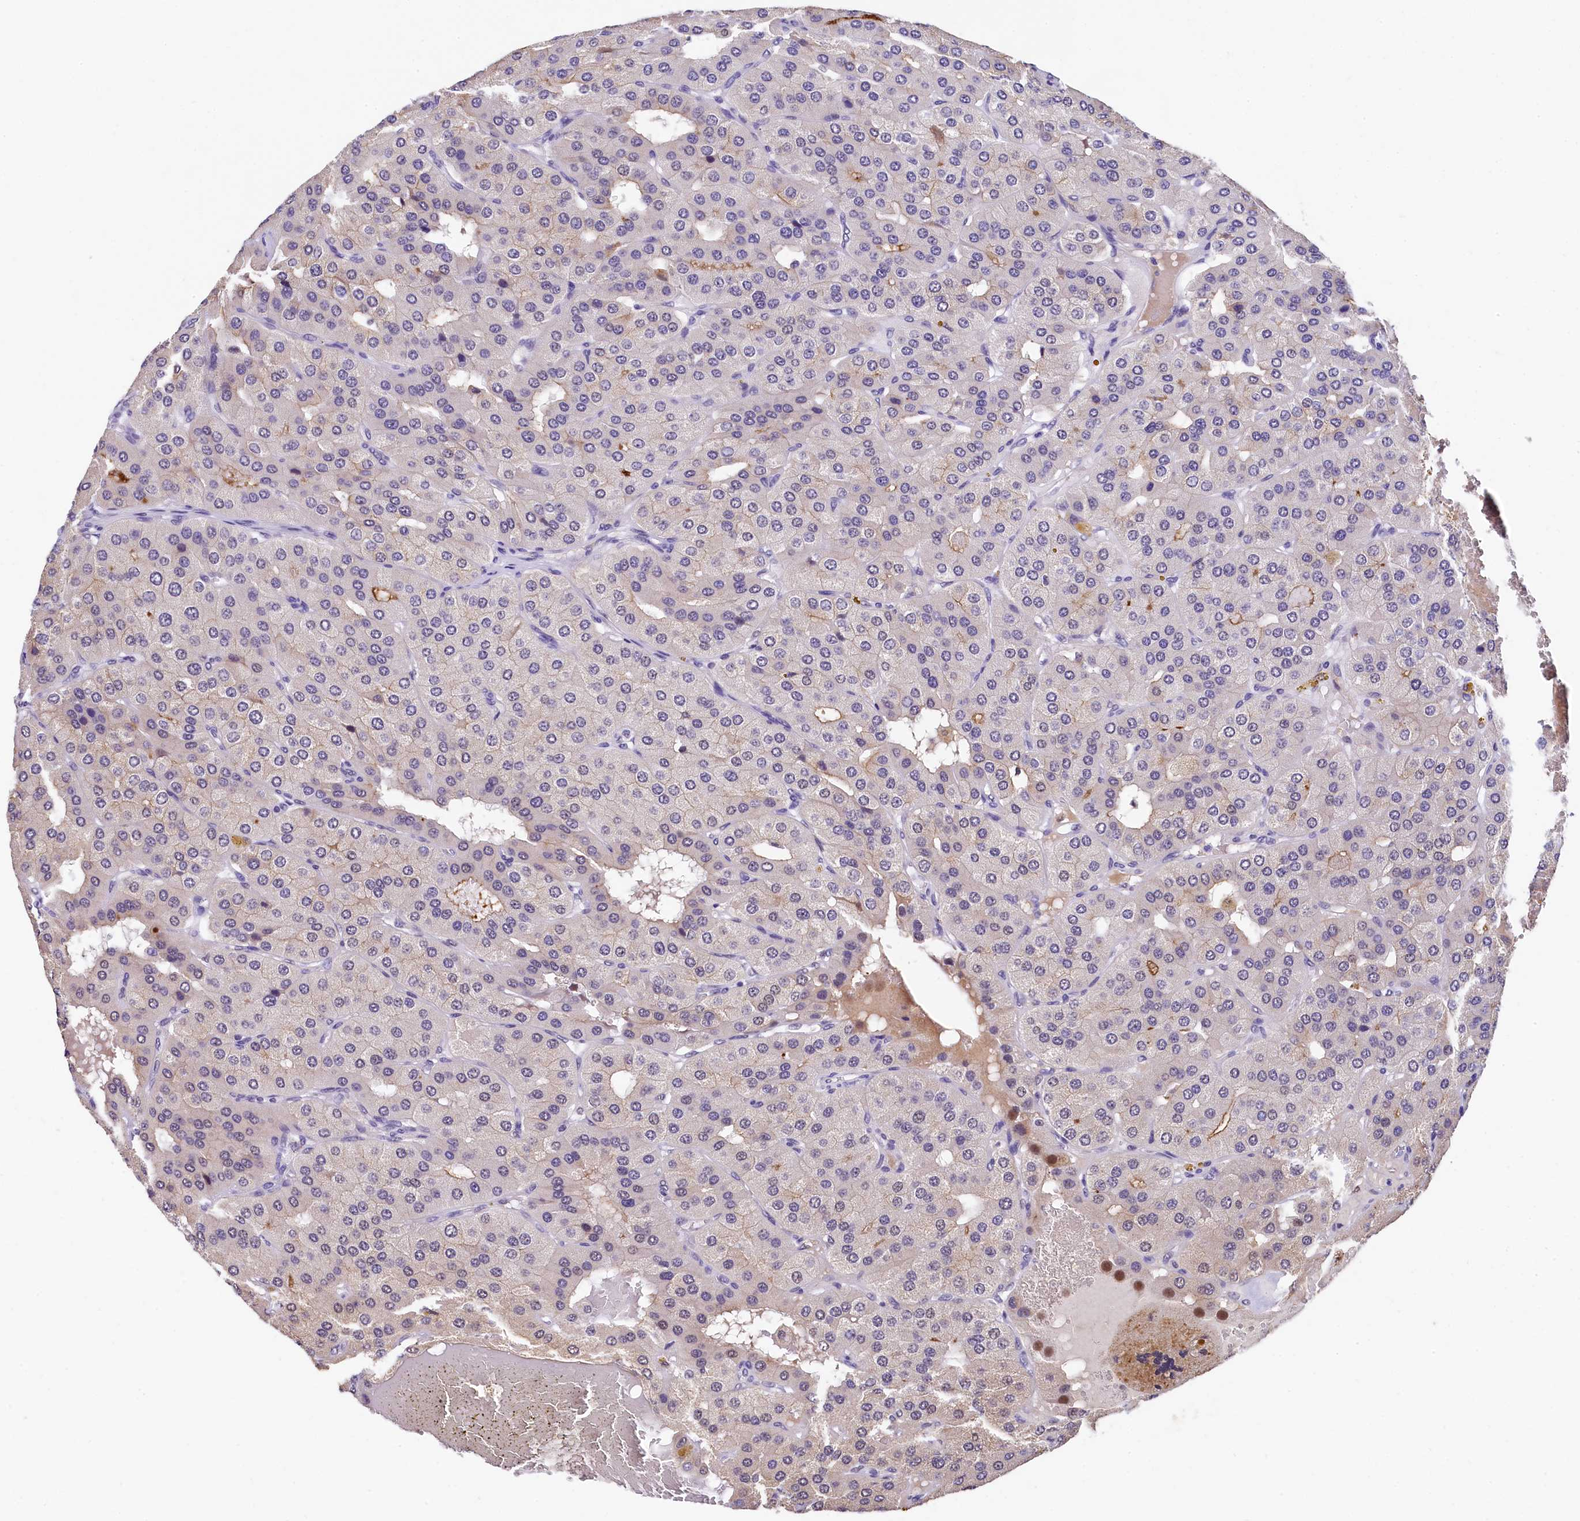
{"staining": {"intensity": "moderate", "quantity": "<25%", "location": "nuclear"}, "tissue": "parathyroid gland", "cell_type": "Glandular cells", "image_type": "normal", "snomed": [{"axis": "morphology", "description": "Normal tissue, NOS"}, {"axis": "morphology", "description": "Adenoma, NOS"}, {"axis": "topography", "description": "Parathyroid gland"}], "caption": "High-magnification brightfield microscopy of benign parathyroid gland stained with DAB (3,3'-diaminobenzidine) (brown) and counterstained with hematoxylin (blue). glandular cells exhibit moderate nuclear expression is present in approximately<25% of cells. The protein is shown in brown color, while the nuclei are stained blue.", "gene": "HECTD4", "patient": {"sex": "female", "age": 86}}